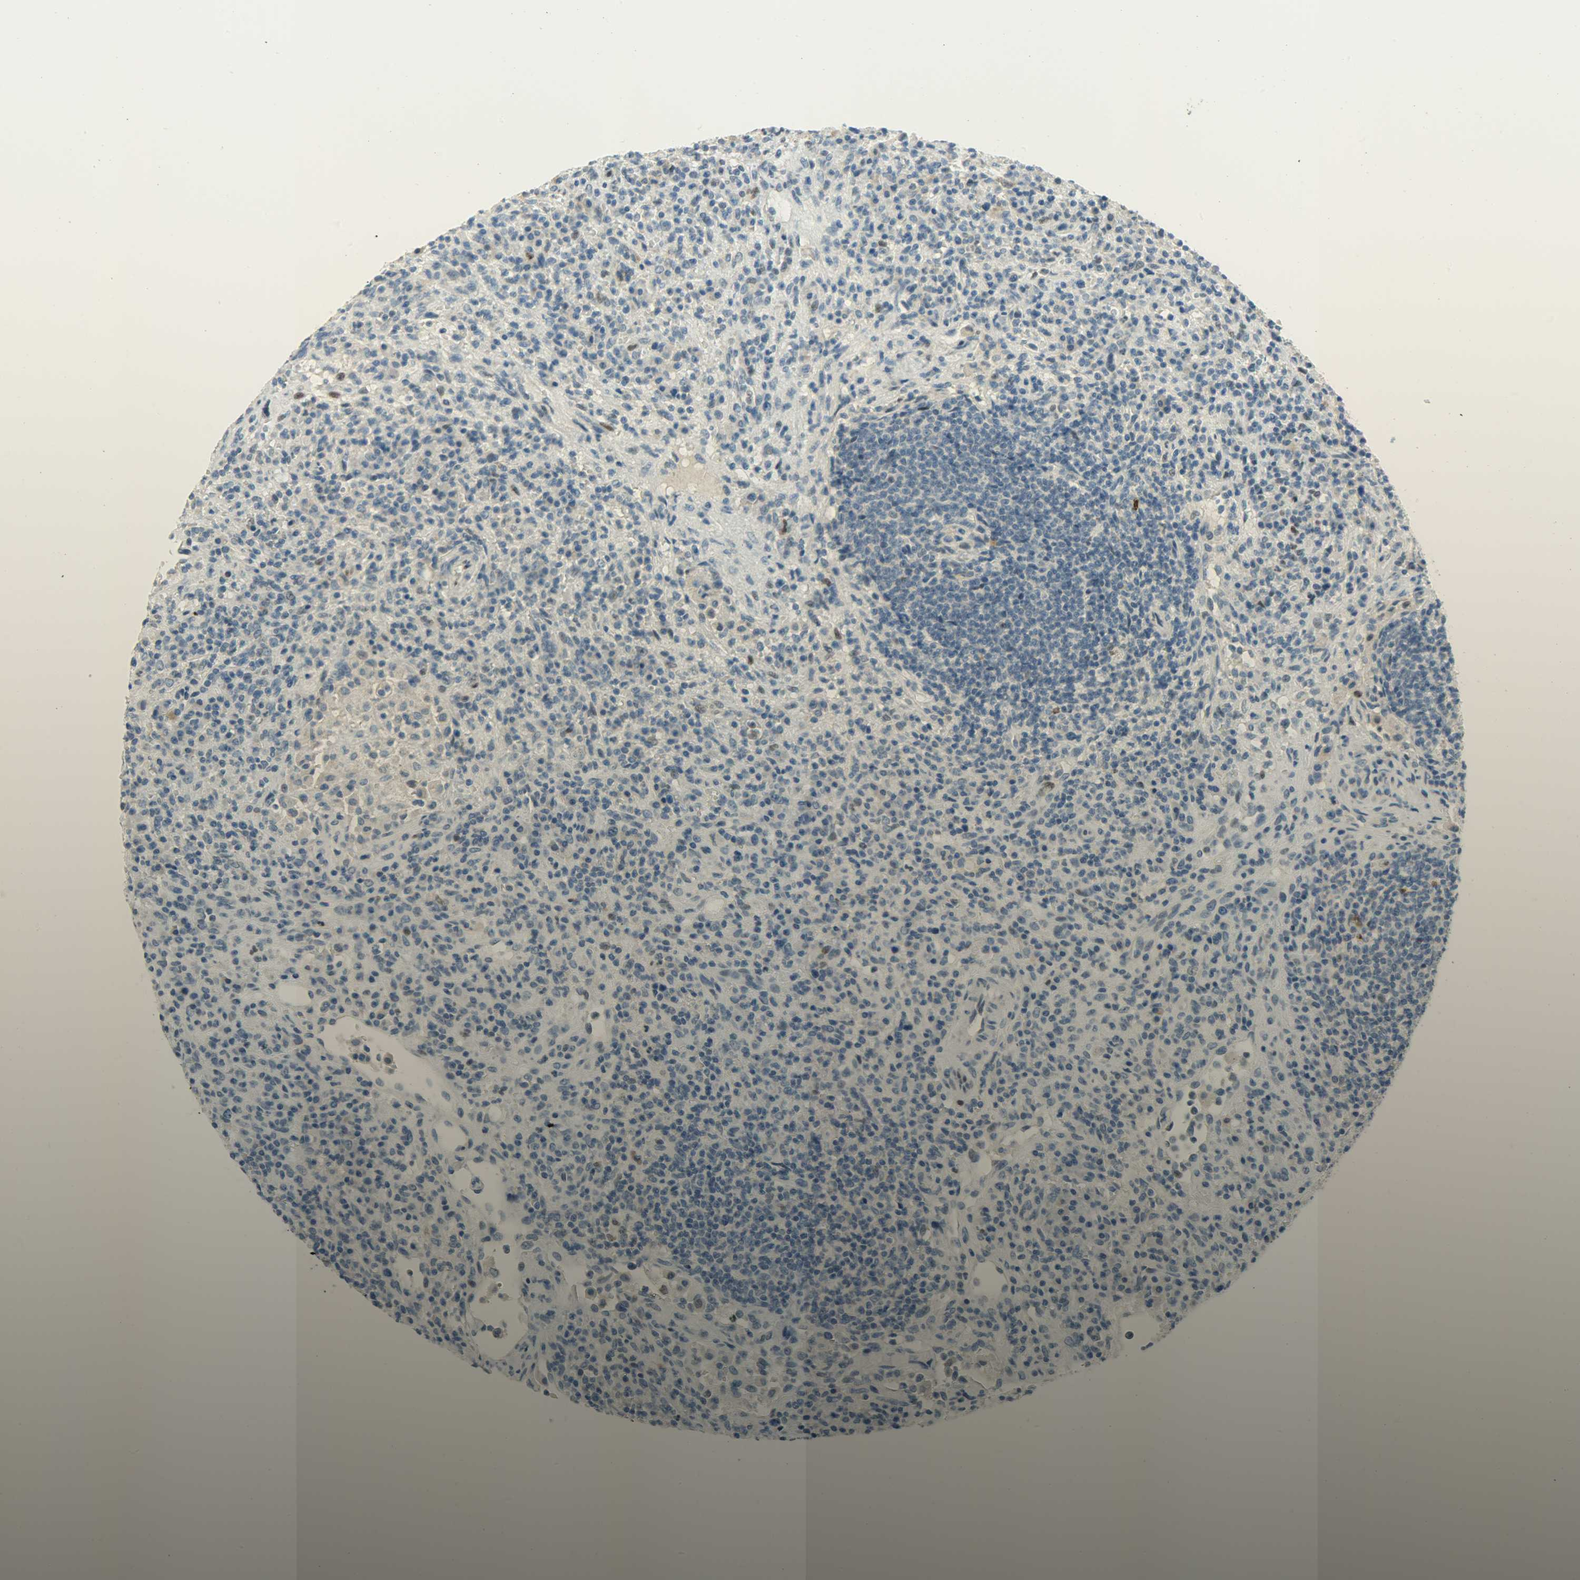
{"staining": {"intensity": "negative", "quantity": "none", "location": "none"}, "tissue": "lymphoma", "cell_type": "Tumor cells", "image_type": "cancer", "snomed": [{"axis": "morphology", "description": "Hodgkin's disease, NOS"}, {"axis": "topography", "description": "Lymph node"}], "caption": "Immunohistochemistry (IHC) histopathology image of Hodgkin's disease stained for a protein (brown), which reveals no staining in tumor cells.", "gene": "JUNB", "patient": {"sex": "male", "age": 65}}